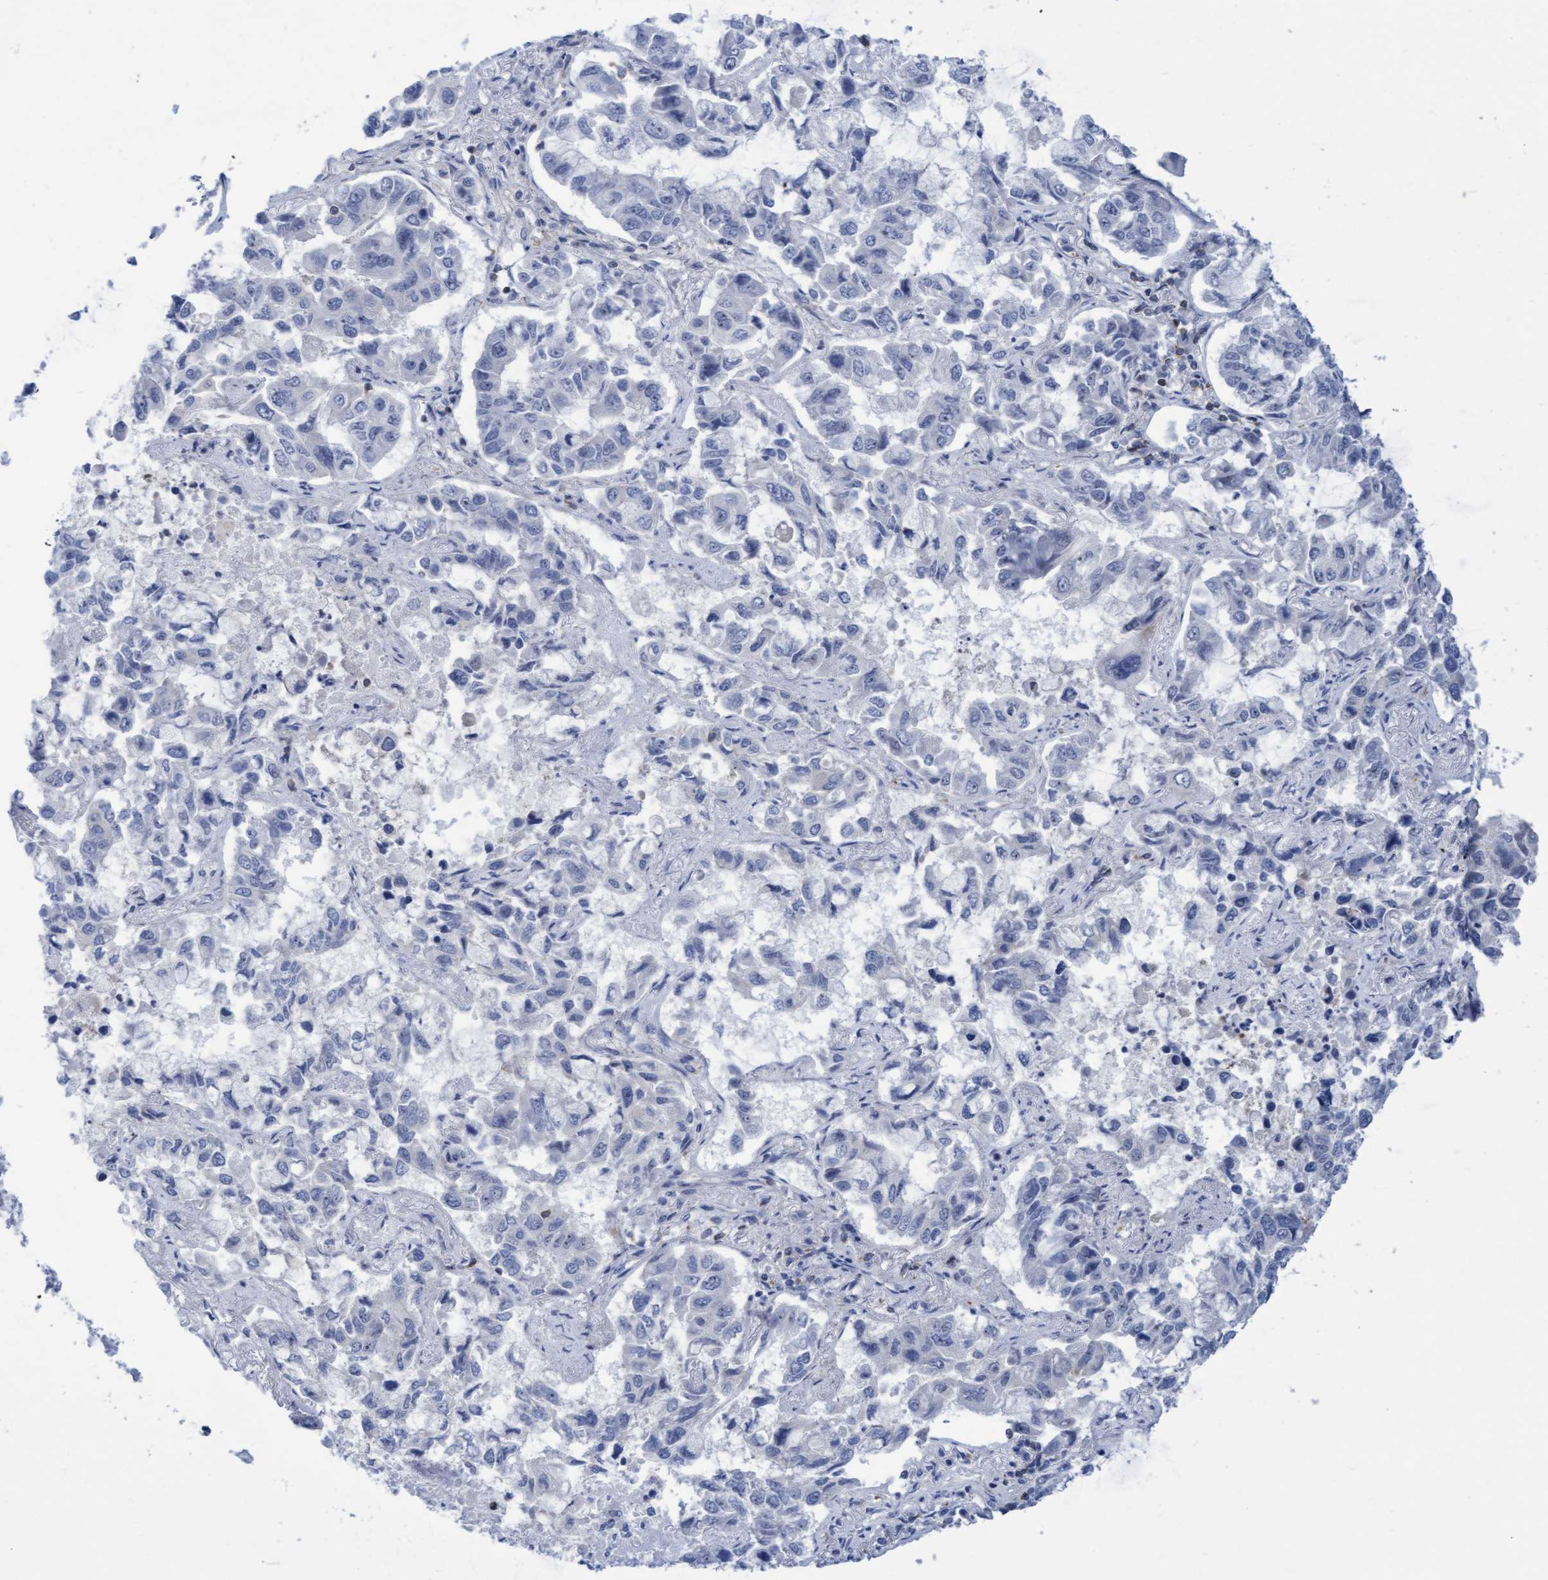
{"staining": {"intensity": "negative", "quantity": "none", "location": "none"}, "tissue": "lung cancer", "cell_type": "Tumor cells", "image_type": "cancer", "snomed": [{"axis": "morphology", "description": "Adenocarcinoma, NOS"}, {"axis": "topography", "description": "Lung"}], "caption": "Immunohistochemistry (IHC) photomicrograph of lung cancer stained for a protein (brown), which reveals no positivity in tumor cells. (Immunohistochemistry (IHC), brightfield microscopy, high magnification).", "gene": "FNBP1", "patient": {"sex": "male", "age": 64}}